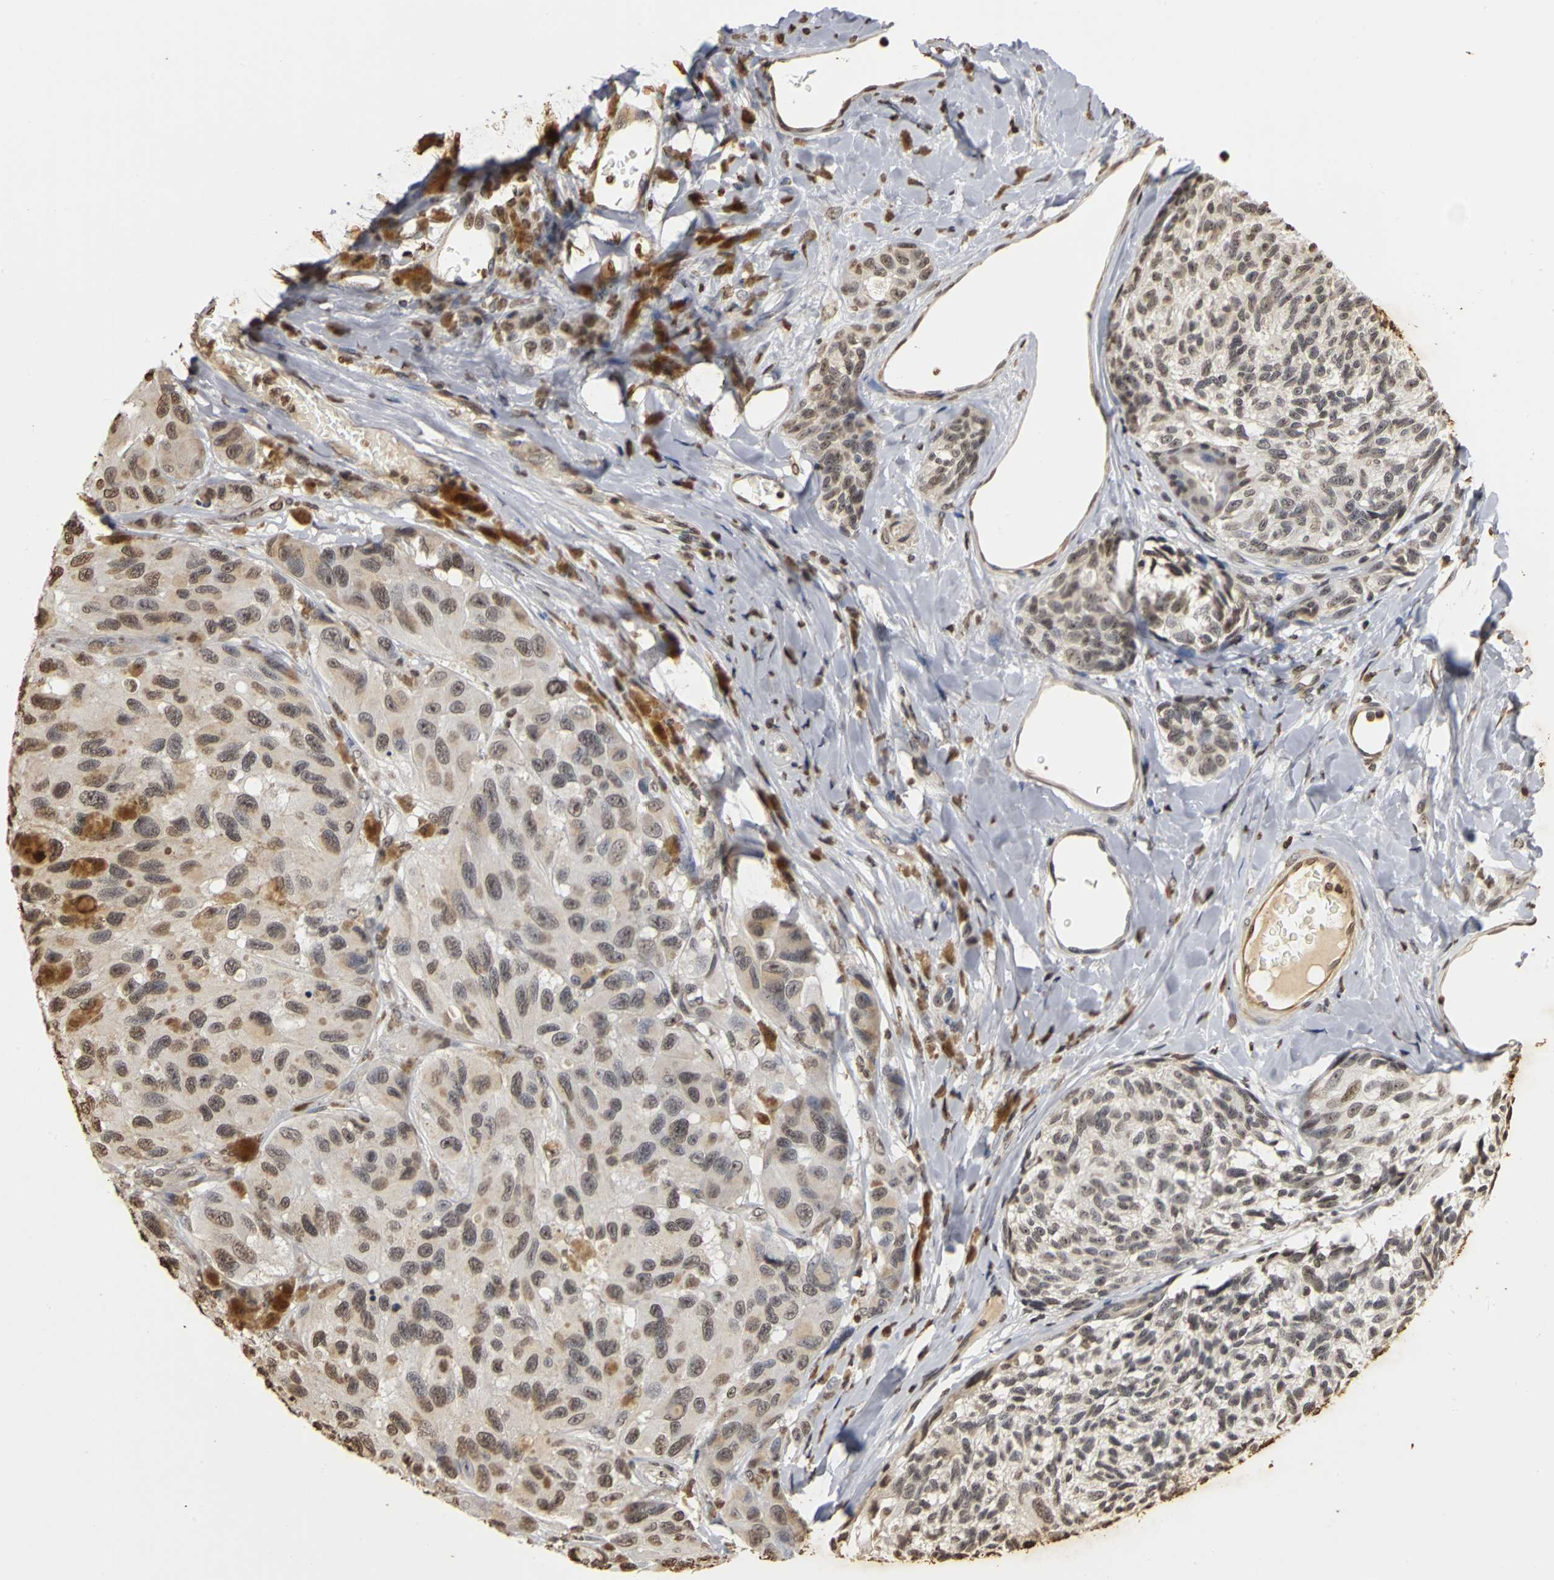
{"staining": {"intensity": "weak", "quantity": "25%-75%", "location": "cytoplasmic/membranous,nuclear"}, "tissue": "melanoma", "cell_type": "Tumor cells", "image_type": "cancer", "snomed": [{"axis": "morphology", "description": "Malignant melanoma, NOS"}, {"axis": "topography", "description": "Skin"}], "caption": "The image demonstrates a brown stain indicating the presence of a protein in the cytoplasmic/membranous and nuclear of tumor cells in melanoma. (brown staining indicates protein expression, while blue staining denotes nuclei).", "gene": "ERCC2", "patient": {"sex": "female", "age": 73}}